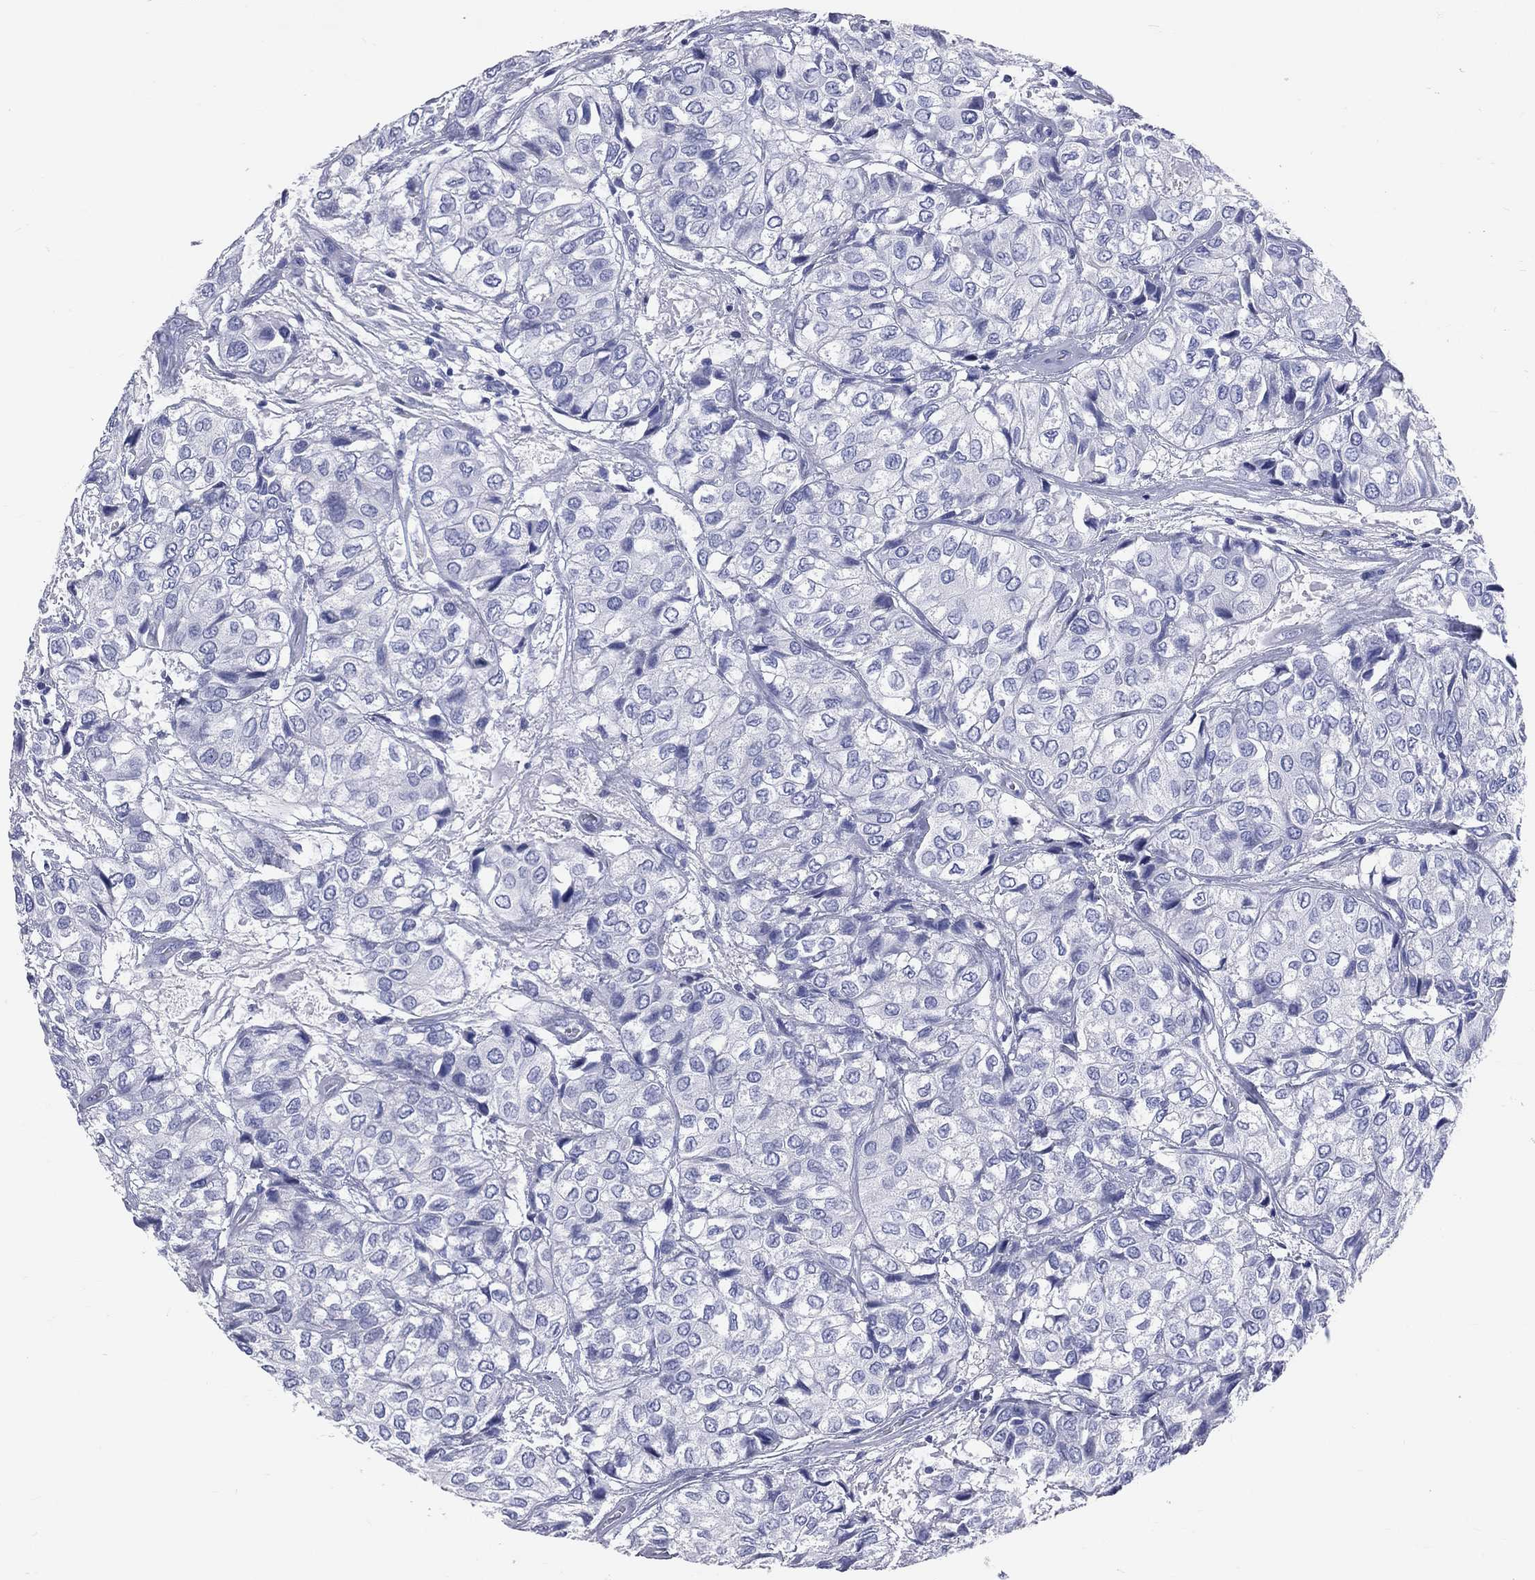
{"staining": {"intensity": "negative", "quantity": "none", "location": "none"}, "tissue": "urothelial cancer", "cell_type": "Tumor cells", "image_type": "cancer", "snomed": [{"axis": "morphology", "description": "Urothelial carcinoma, High grade"}, {"axis": "topography", "description": "Urinary bladder"}], "caption": "Urothelial carcinoma (high-grade) was stained to show a protein in brown. There is no significant staining in tumor cells.", "gene": "PGLYRP1", "patient": {"sex": "male", "age": 73}}